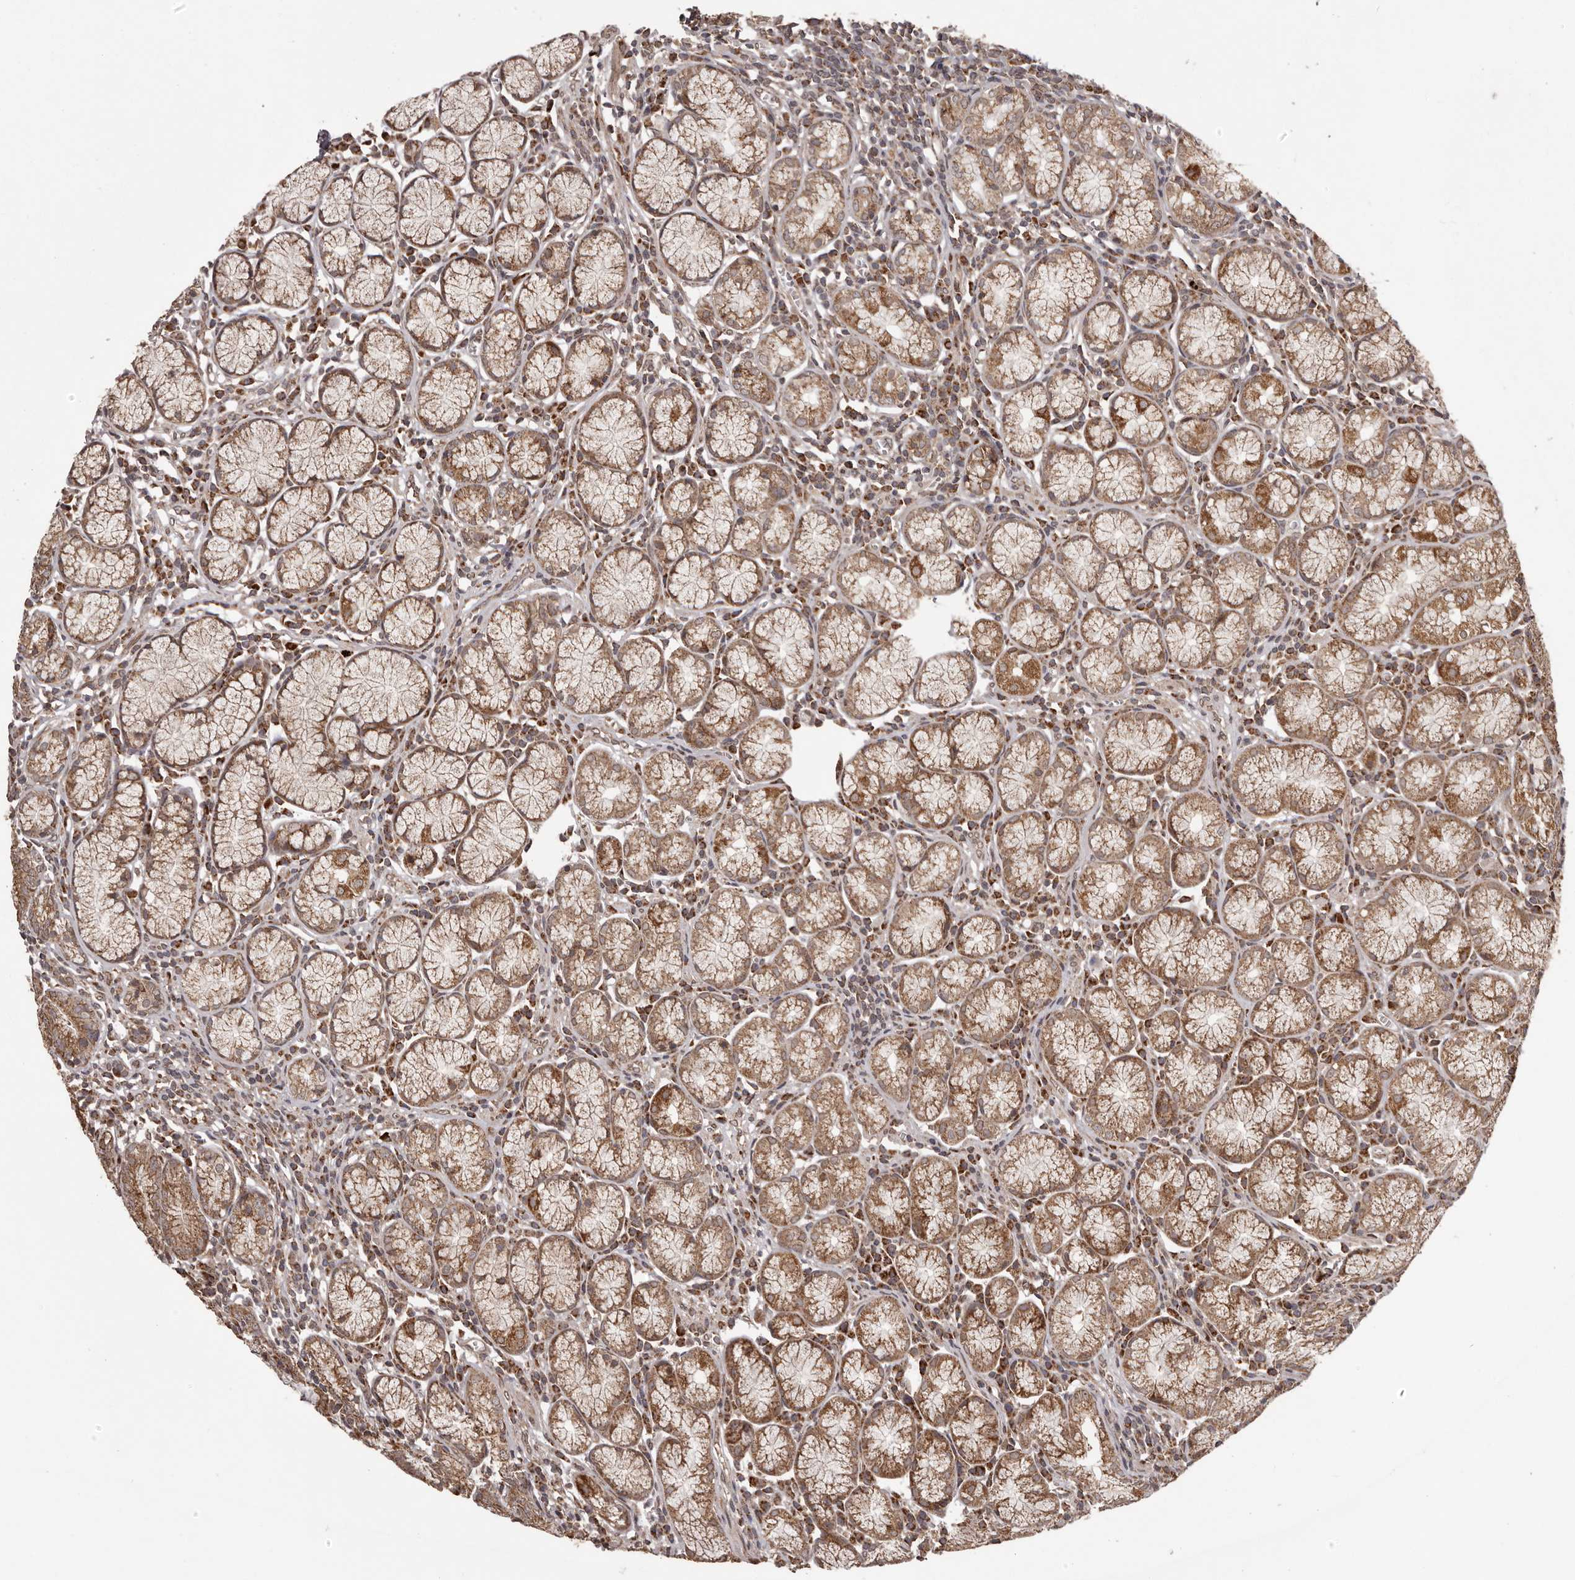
{"staining": {"intensity": "strong", "quantity": ">75%", "location": "cytoplasmic/membranous"}, "tissue": "stomach", "cell_type": "Glandular cells", "image_type": "normal", "snomed": [{"axis": "morphology", "description": "Normal tissue, NOS"}, {"axis": "topography", "description": "Stomach"}], "caption": "Strong cytoplasmic/membranous protein staining is appreciated in about >75% of glandular cells in stomach. (brown staining indicates protein expression, while blue staining denotes nuclei).", "gene": "CHRM2", "patient": {"sex": "male", "age": 55}}